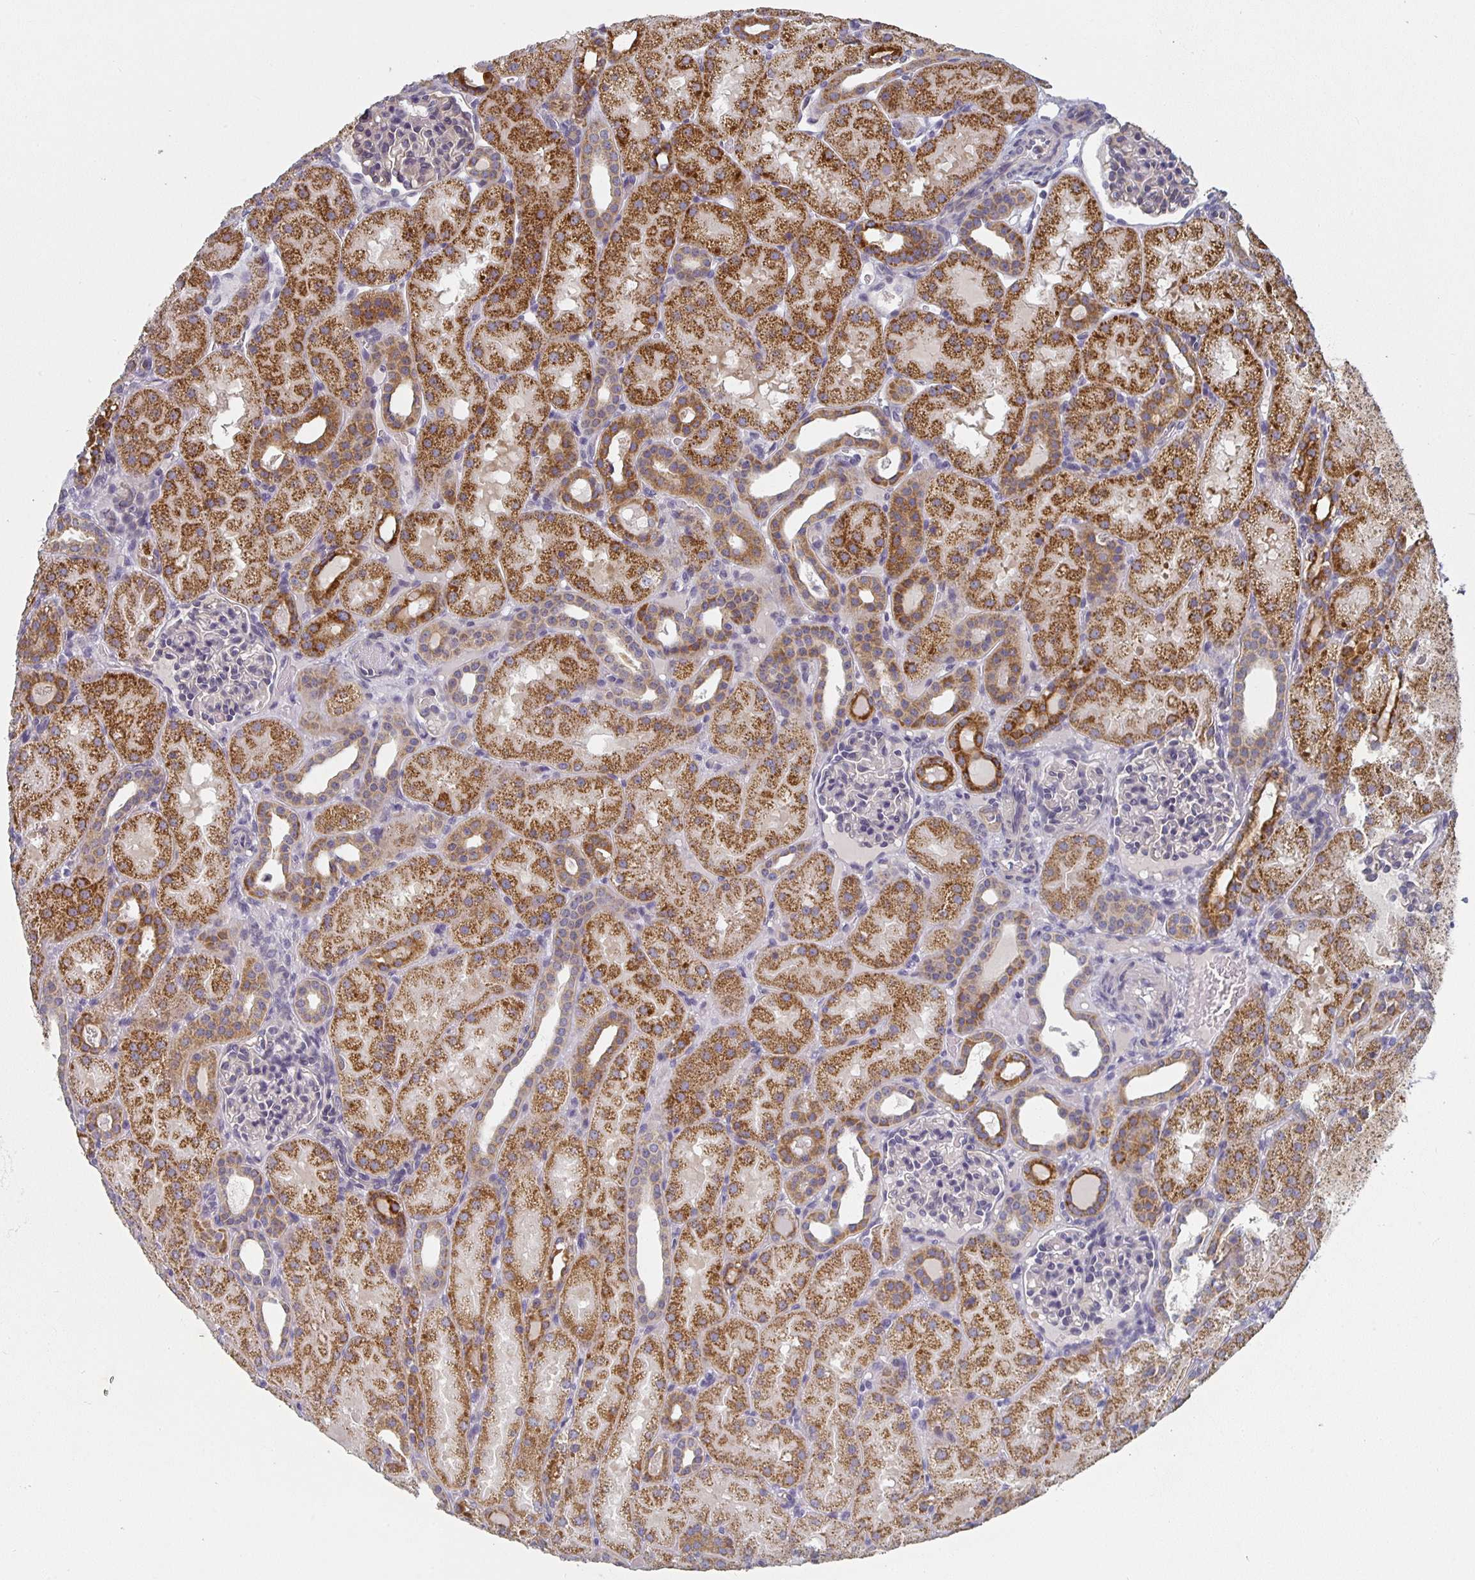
{"staining": {"intensity": "negative", "quantity": "none", "location": "none"}, "tissue": "kidney", "cell_type": "Cells in glomeruli", "image_type": "normal", "snomed": [{"axis": "morphology", "description": "Normal tissue, NOS"}, {"axis": "topography", "description": "Kidney"}], "caption": "This is a photomicrograph of IHC staining of benign kidney, which shows no staining in cells in glomeruli. (DAB IHC, high magnification).", "gene": "CTHRC1", "patient": {"sex": "male", "age": 2}}